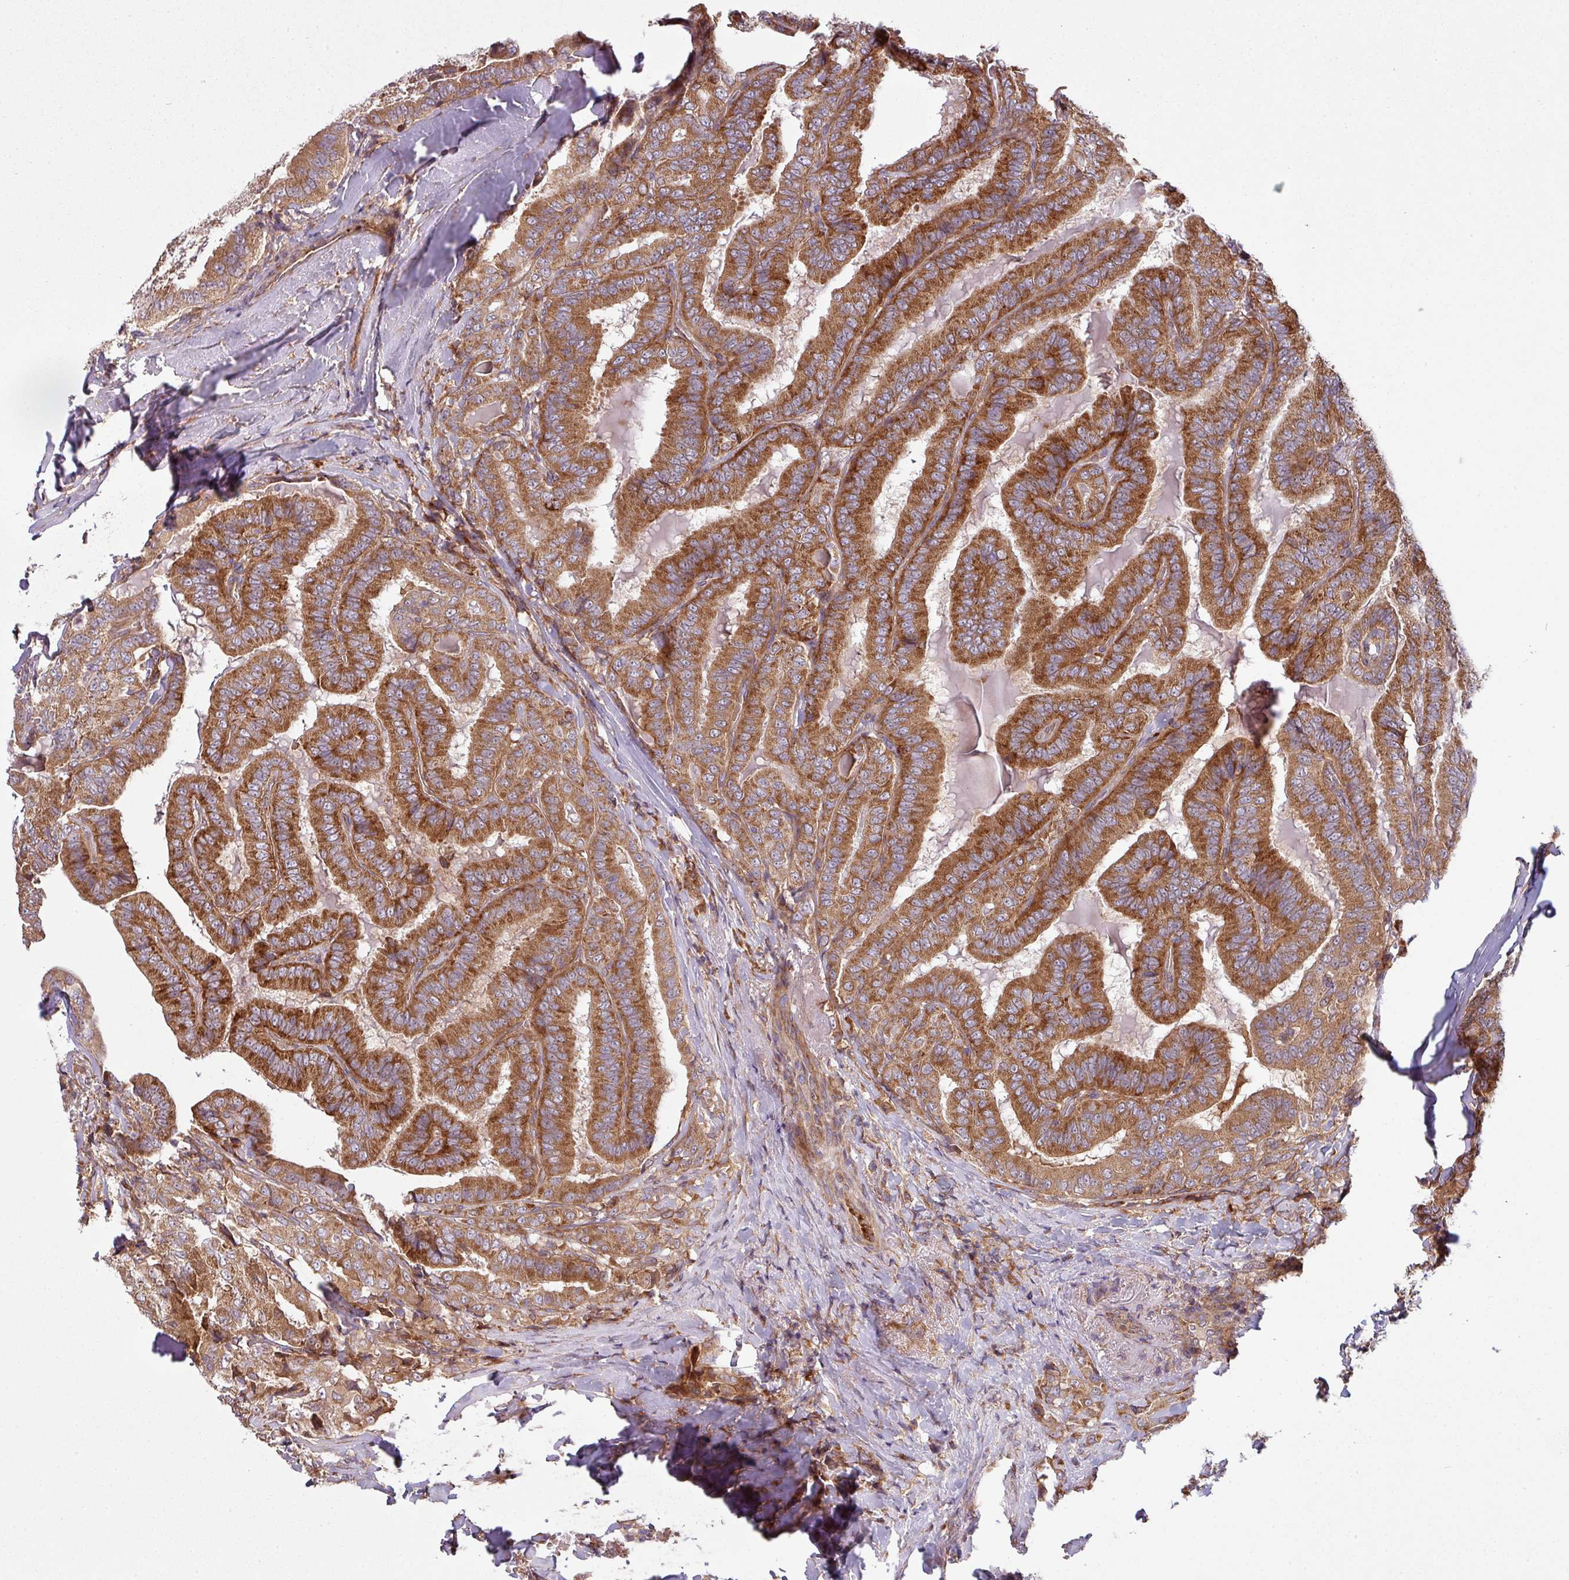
{"staining": {"intensity": "moderate", "quantity": ">75%", "location": "cytoplasmic/membranous"}, "tissue": "thyroid cancer", "cell_type": "Tumor cells", "image_type": "cancer", "snomed": [{"axis": "morphology", "description": "Papillary adenocarcinoma, NOS"}, {"axis": "topography", "description": "Thyroid gland"}], "caption": "About >75% of tumor cells in papillary adenocarcinoma (thyroid) show moderate cytoplasmic/membranous protein staining as visualized by brown immunohistochemical staining.", "gene": "SNRNP25", "patient": {"sex": "male", "age": 61}}